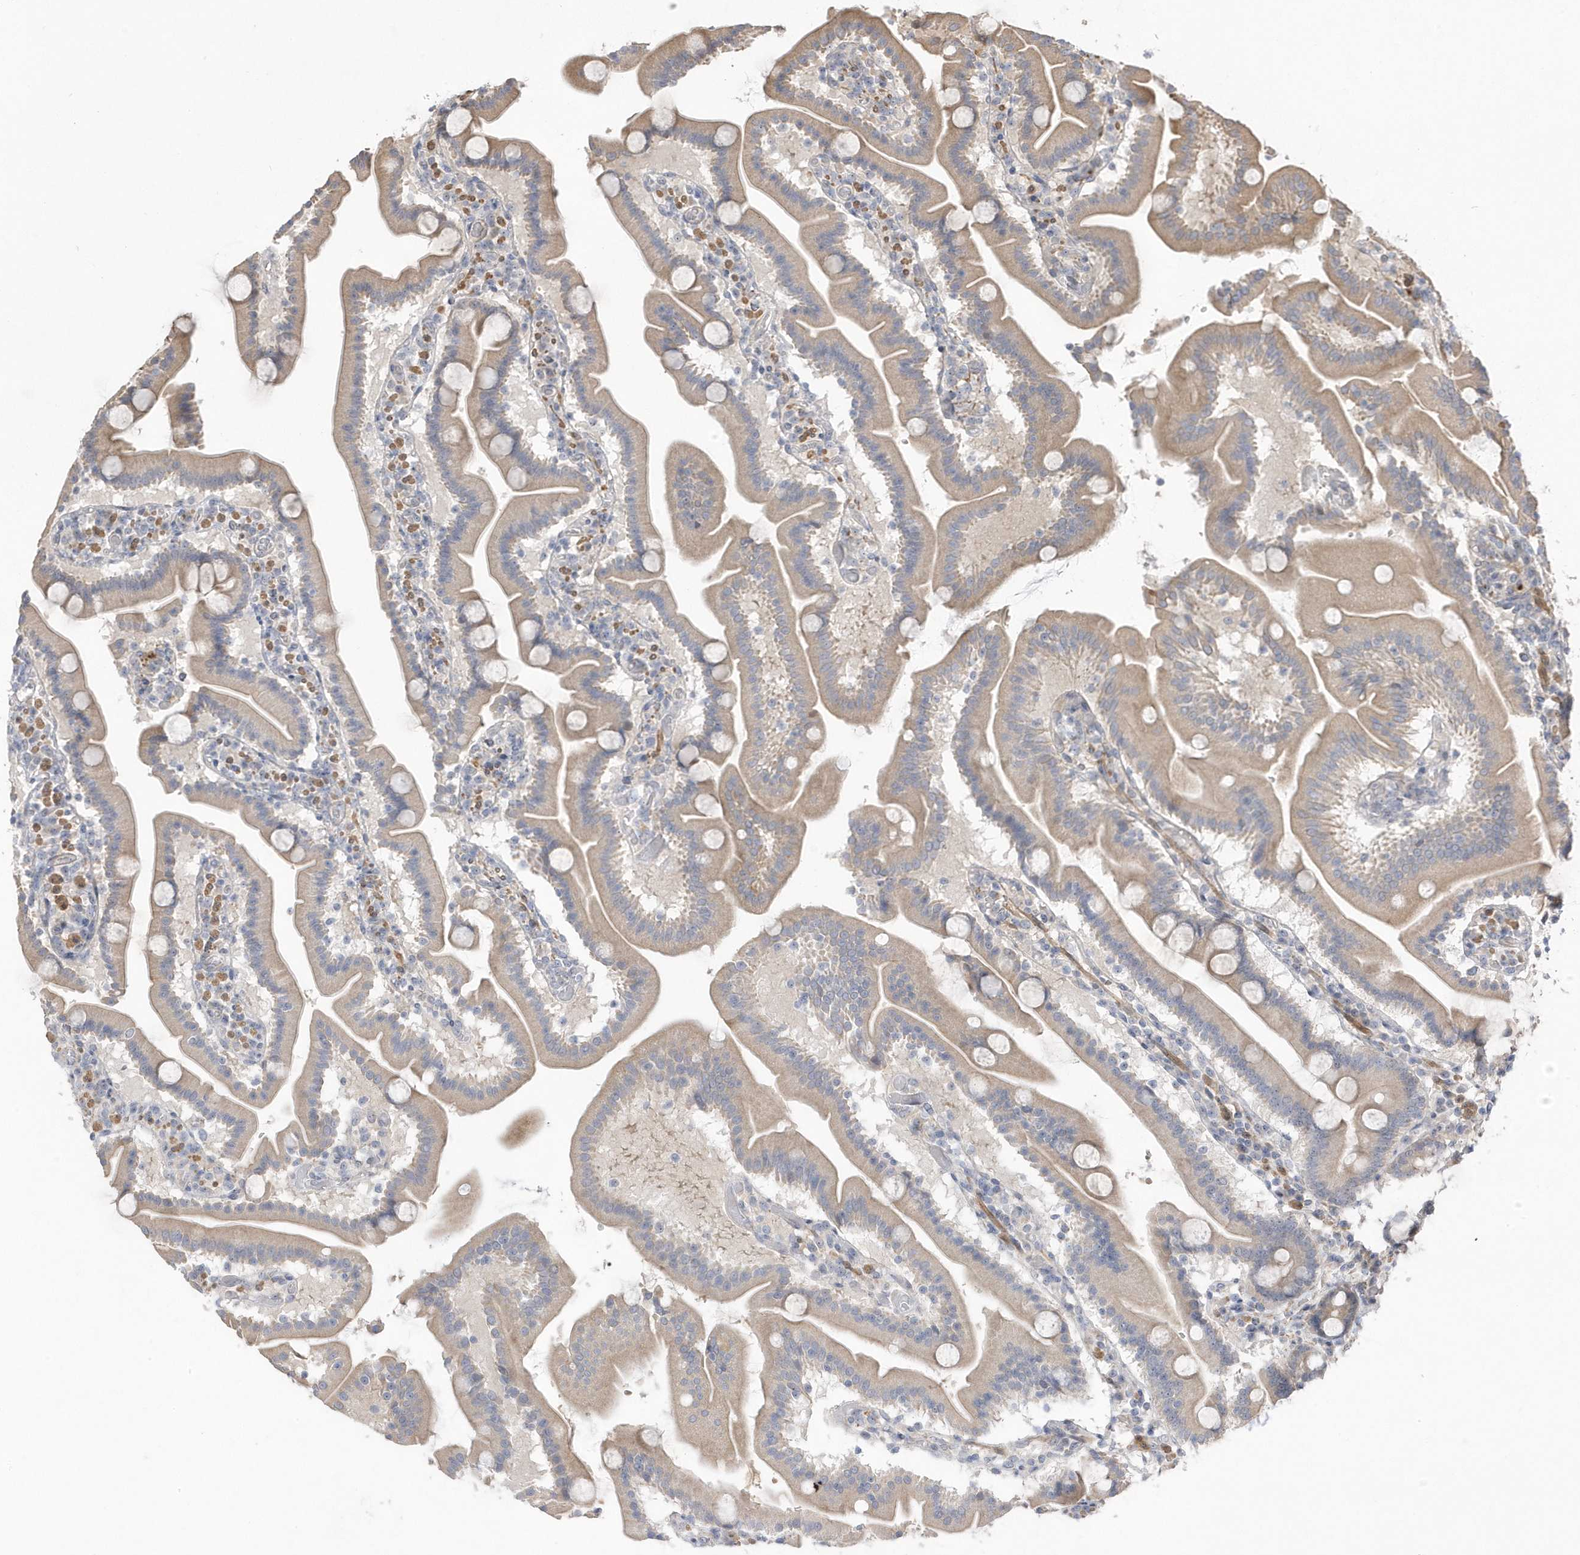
{"staining": {"intensity": "moderate", "quantity": "25%-75%", "location": "cytoplasmic/membranous"}, "tissue": "duodenum", "cell_type": "Glandular cells", "image_type": "normal", "snomed": [{"axis": "morphology", "description": "Normal tissue, NOS"}, {"axis": "topography", "description": "Duodenum"}], "caption": "IHC histopathology image of benign human duodenum stained for a protein (brown), which reveals medium levels of moderate cytoplasmic/membranous positivity in about 25%-75% of glandular cells.", "gene": "GTPBP6", "patient": {"sex": "male", "age": 55}}